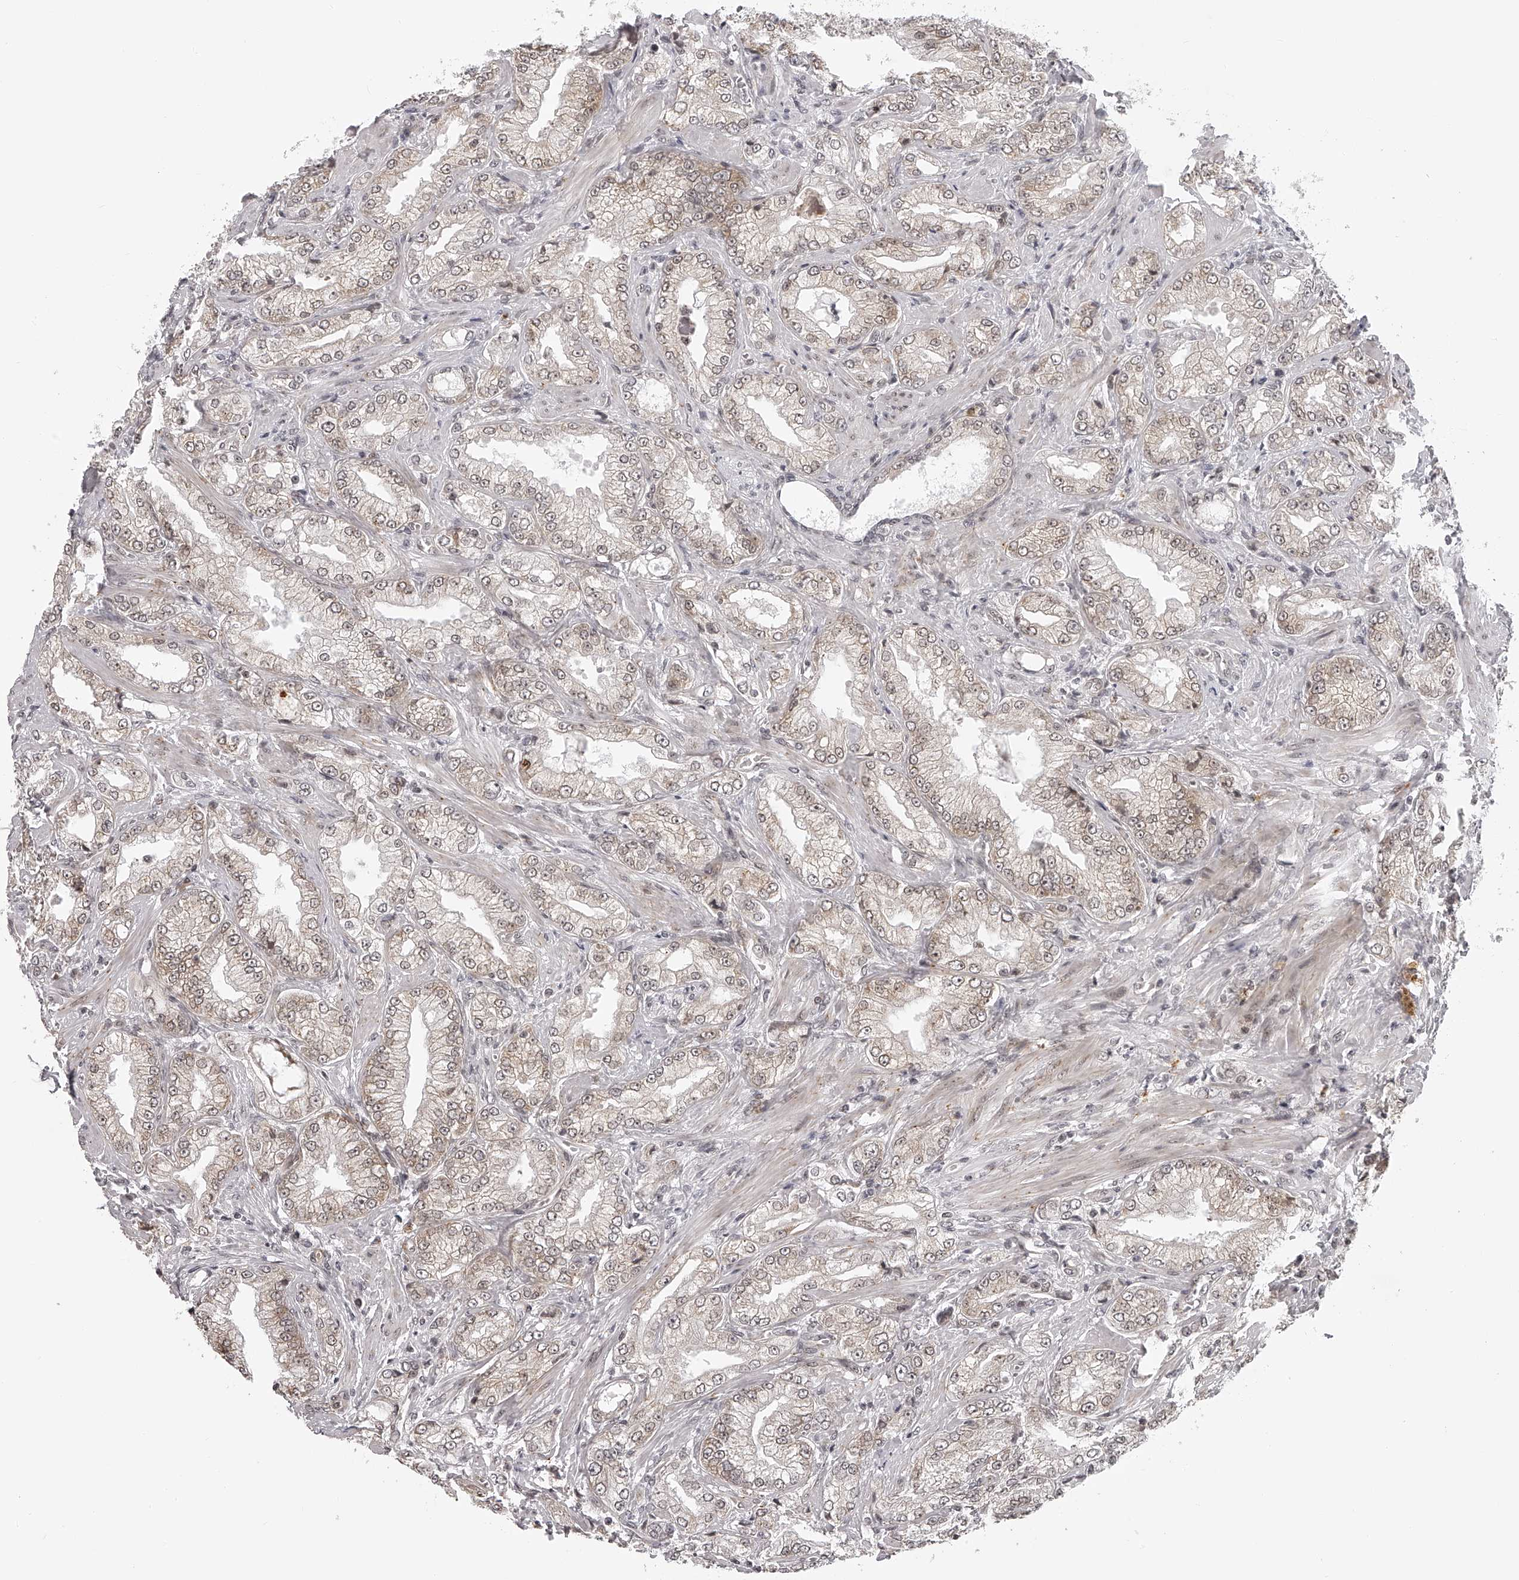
{"staining": {"intensity": "weak", "quantity": "<25%", "location": "cytoplasmic/membranous,nuclear"}, "tissue": "prostate cancer", "cell_type": "Tumor cells", "image_type": "cancer", "snomed": [{"axis": "morphology", "description": "Adenocarcinoma, Low grade"}, {"axis": "topography", "description": "Prostate"}], "caption": "DAB immunohistochemical staining of prostate cancer (low-grade adenocarcinoma) demonstrates no significant staining in tumor cells.", "gene": "ODF2L", "patient": {"sex": "male", "age": 62}}